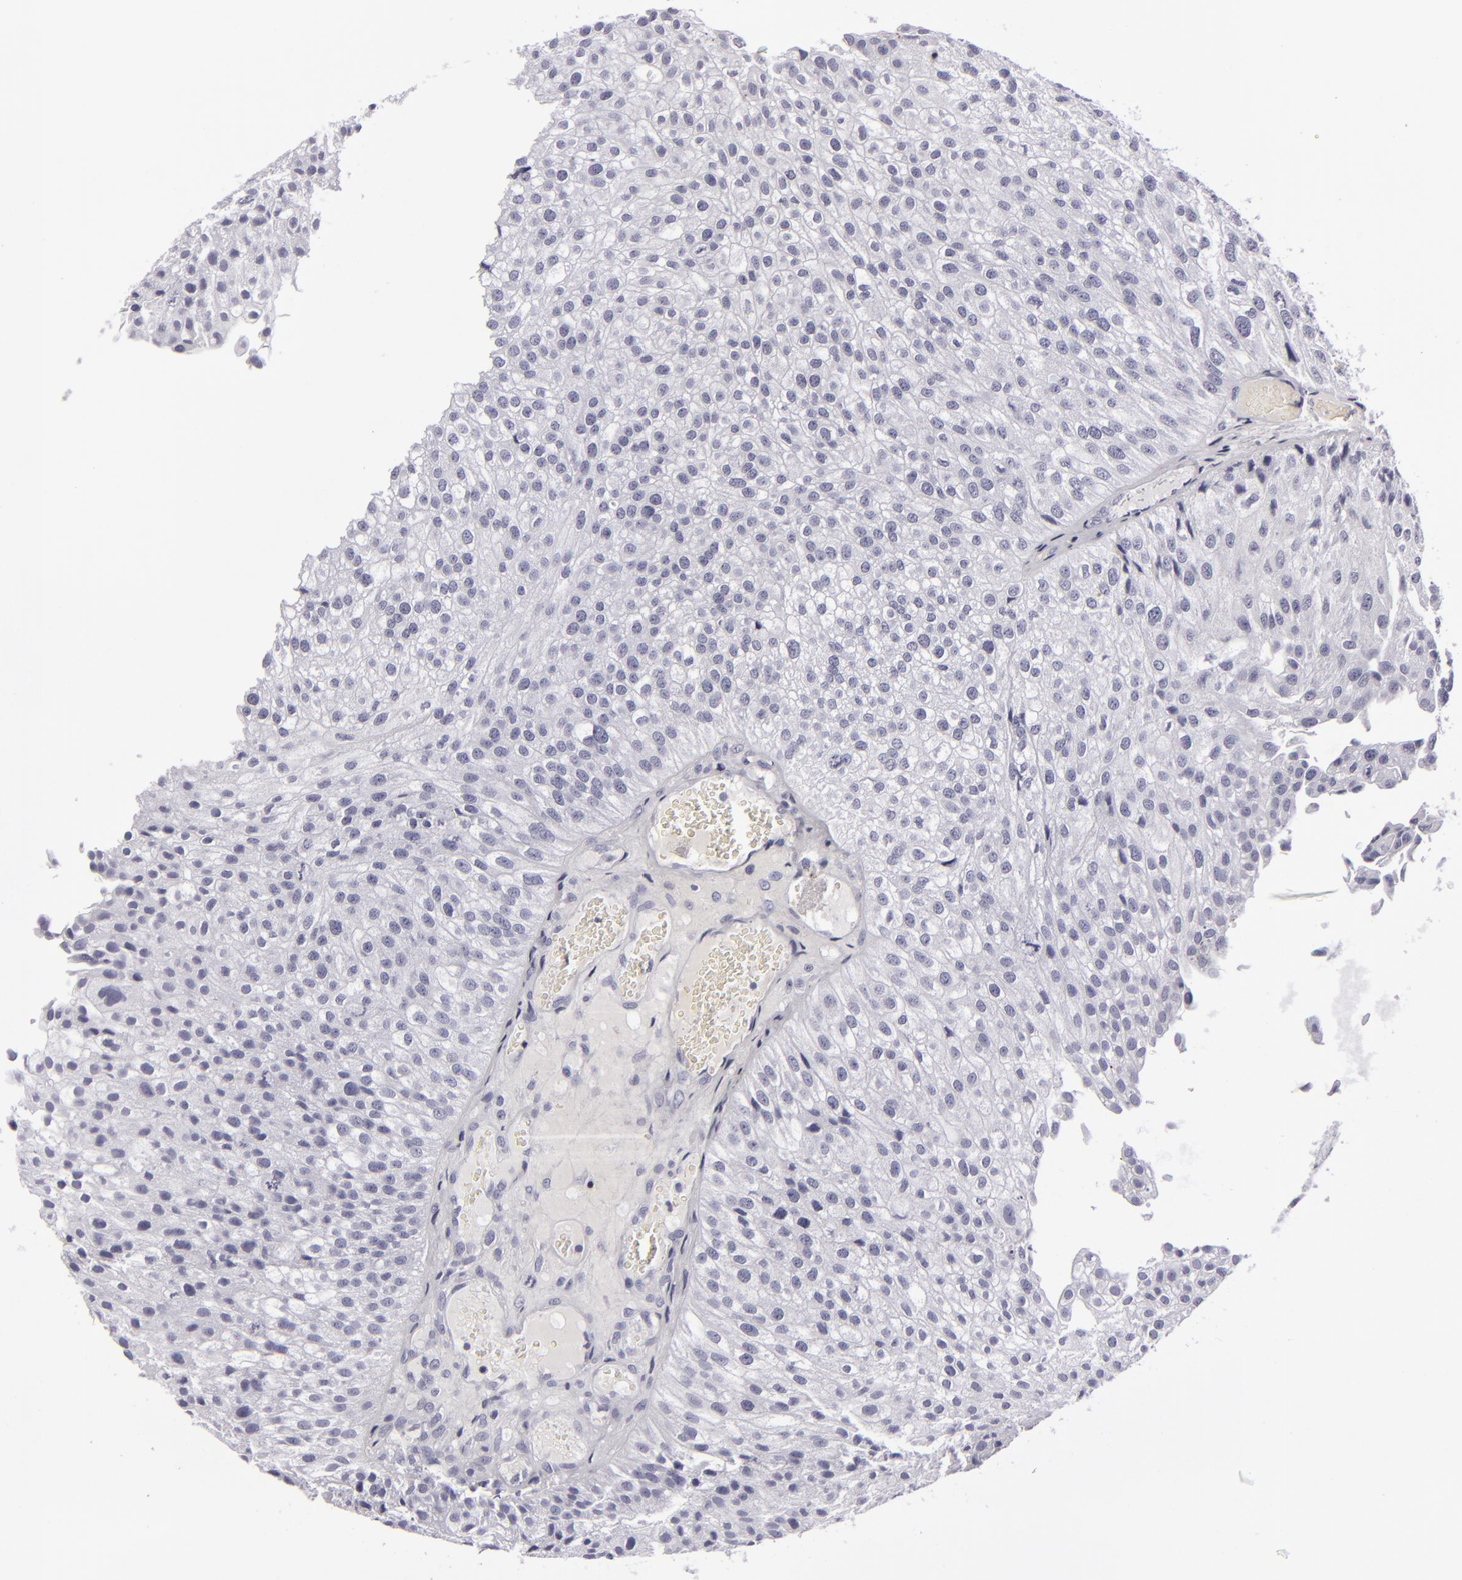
{"staining": {"intensity": "negative", "quantity": "none", "location": "none"}, "tissue": "urothelial cancer", "cell_type": "Tumor cells", "image_type": "cancer", "snomed": [{"axis": "morphology", "description": "Urothelial carcinoma, Low grade"}, {"axis": "topography", "description": "Urinary bladder"}], "caption": "There is no significant staining in tumor cells of urothelial cancer.", "gene": "C9", "patient": {"sex": "female", "age": 89}}